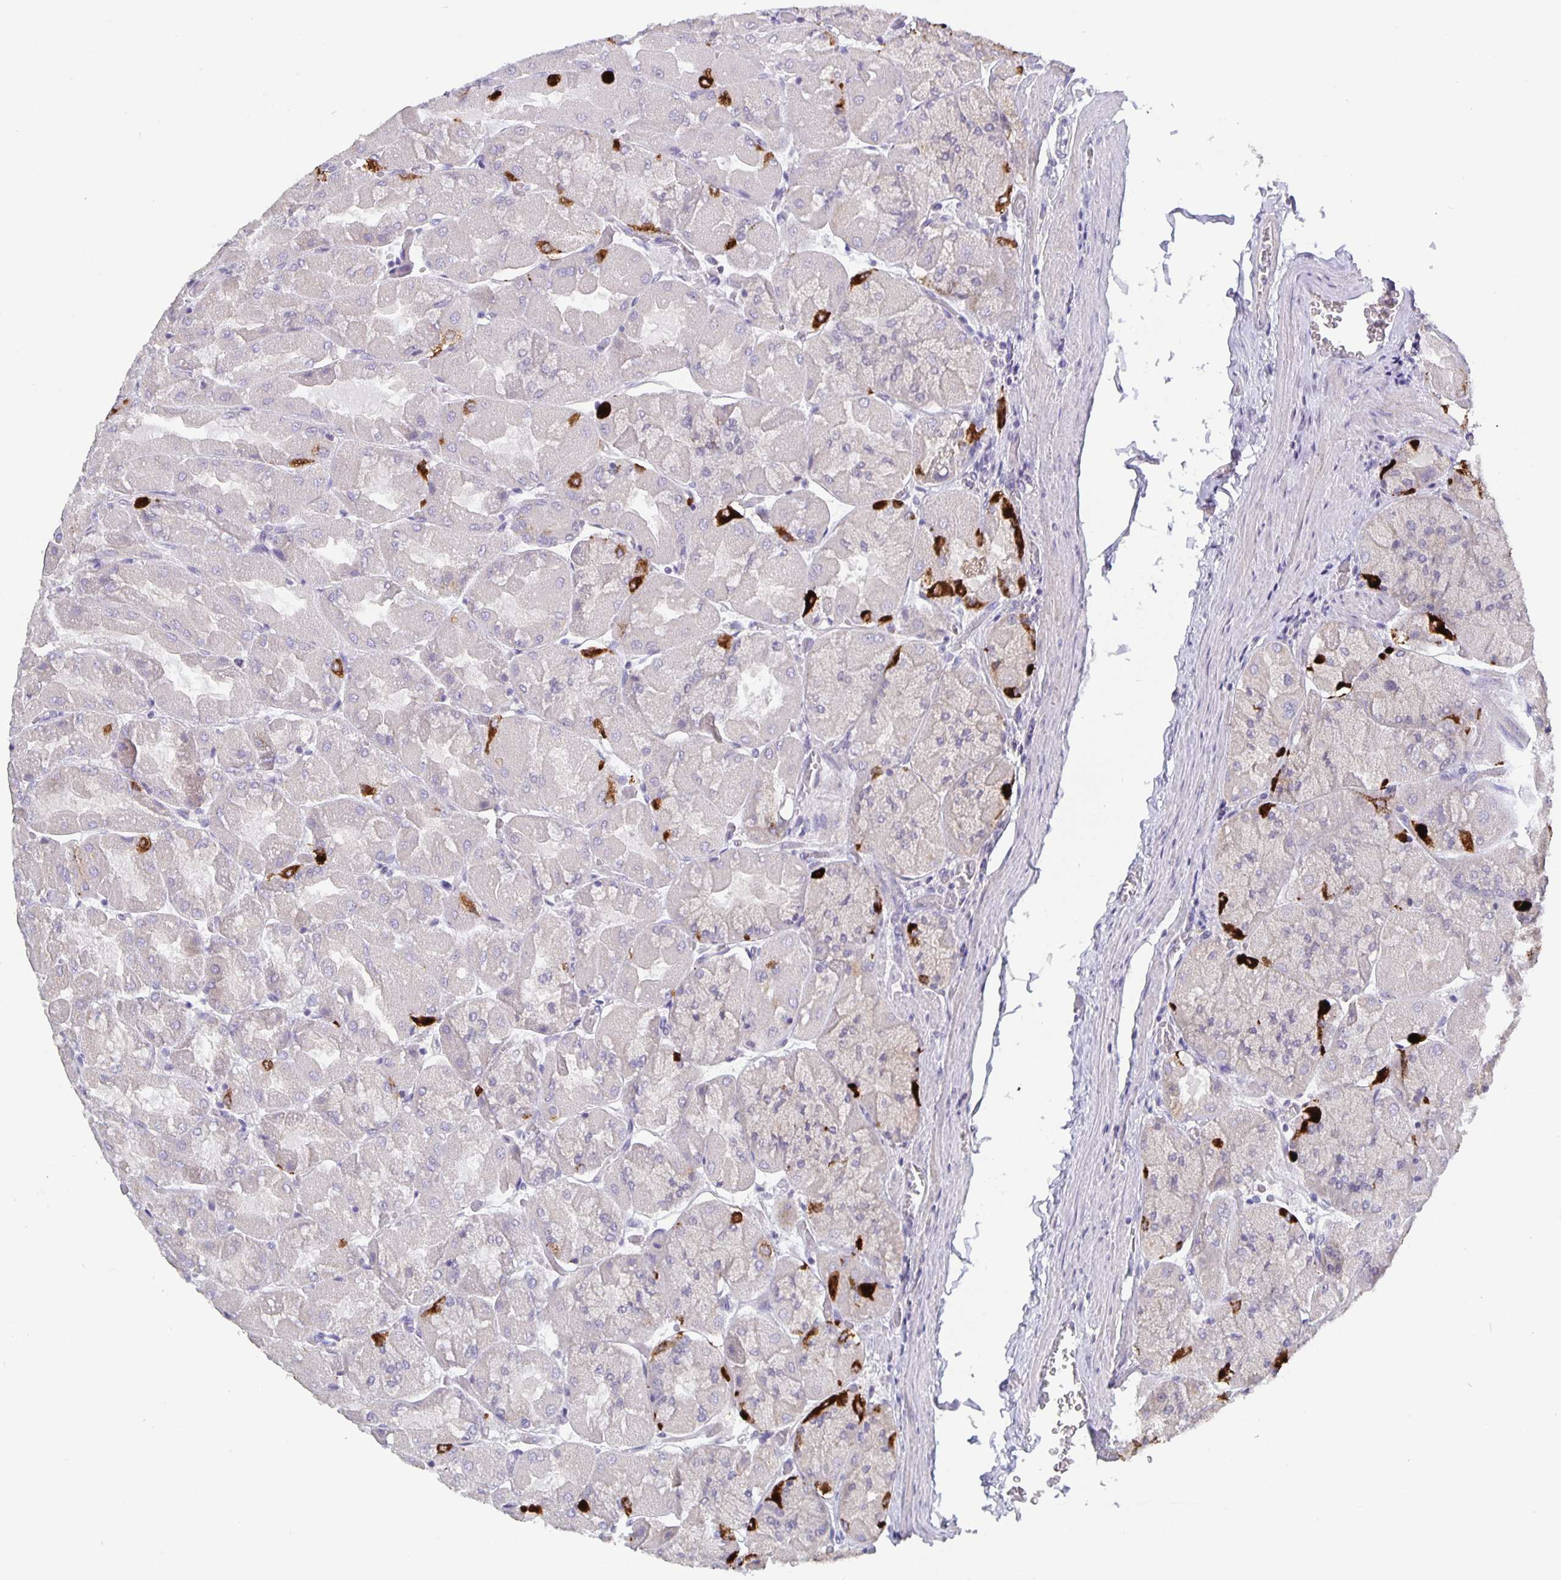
{"staining": {"intensity": "strong", "quantity": "<25%", "location": "cytoplasmic/membranous"}, "tissue": "stomach", "cell_type": "Glandular cells", "image_type": "normal", "snomed": [{"axis": "morphology", "description": "Normal tissue, NOS"}, {"axis": "topography", "description": "Stomach"}], "caption": "Immunohistochemical staining of benign stomach reveals strong cytoplasmic/membranous protein expression in approximately <25% of glandular cells.", "gene": "GDF15", "patient": {"sex": "female", "age": 61}}